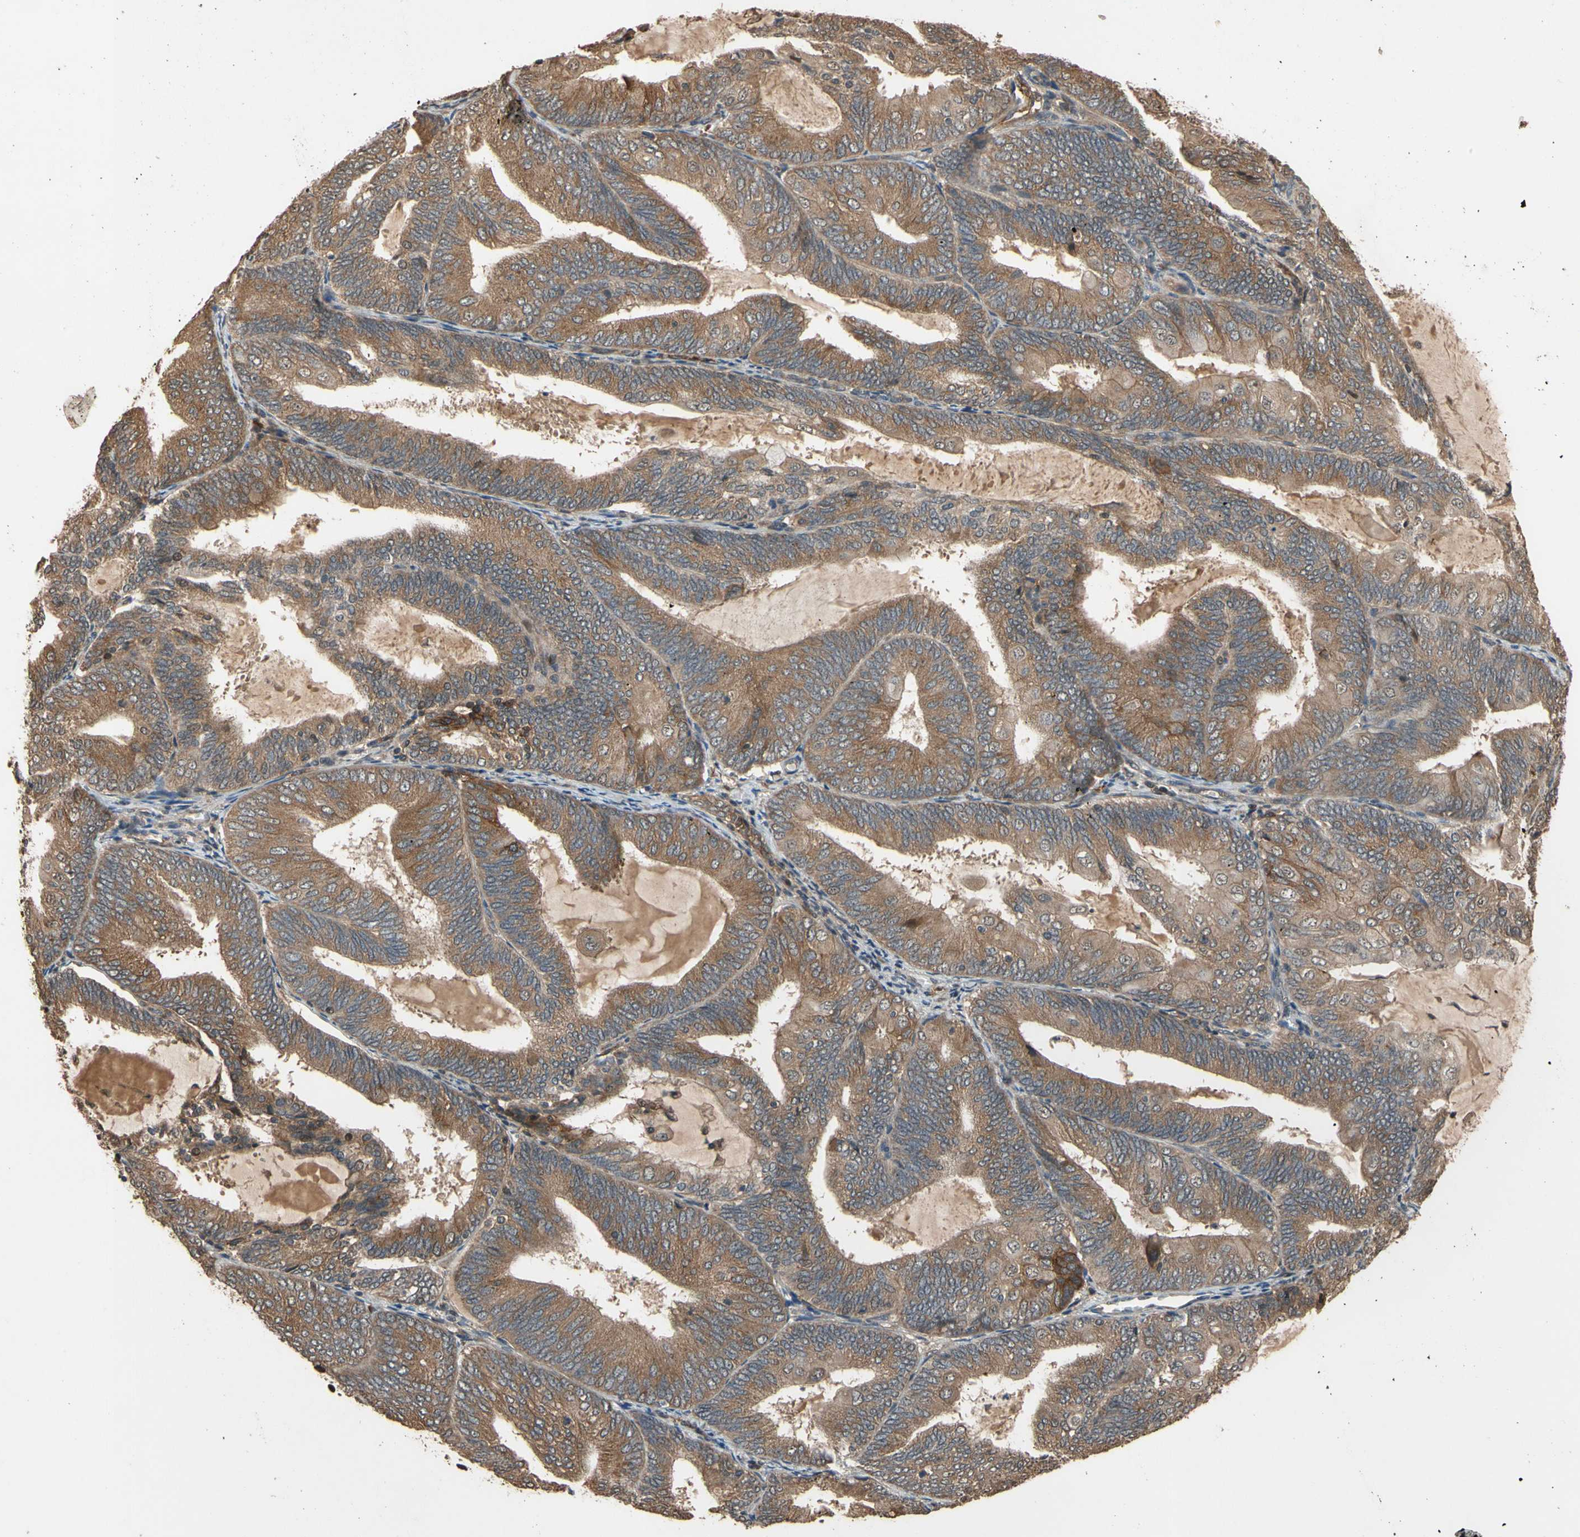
{"staining": {"intensity": "moderate", "quantity": ">75%", "location": "cytoplasmic/membranous"}, "tissue": "endometrial cancer", "cell_type": "Tumor cells", "image_type": "cancer", "snomed": [{"axis": "morphology", "description": "Adenocarcinoma, NOS"}, {"axis": "topography", "description": "Endometrium"}], "caption": "IHC photomicrograph of neoplastic tissue: endometrial cancer stained using immunohistochemistry displays medium levels of moderate protein expression localized specifically in the cytoplasmic/membranous of tumor cells, appearing as a cytoplasmic/membranous brown color.", "gene": "TMEM230", "patient": {"sex": "female", "age": 81}}